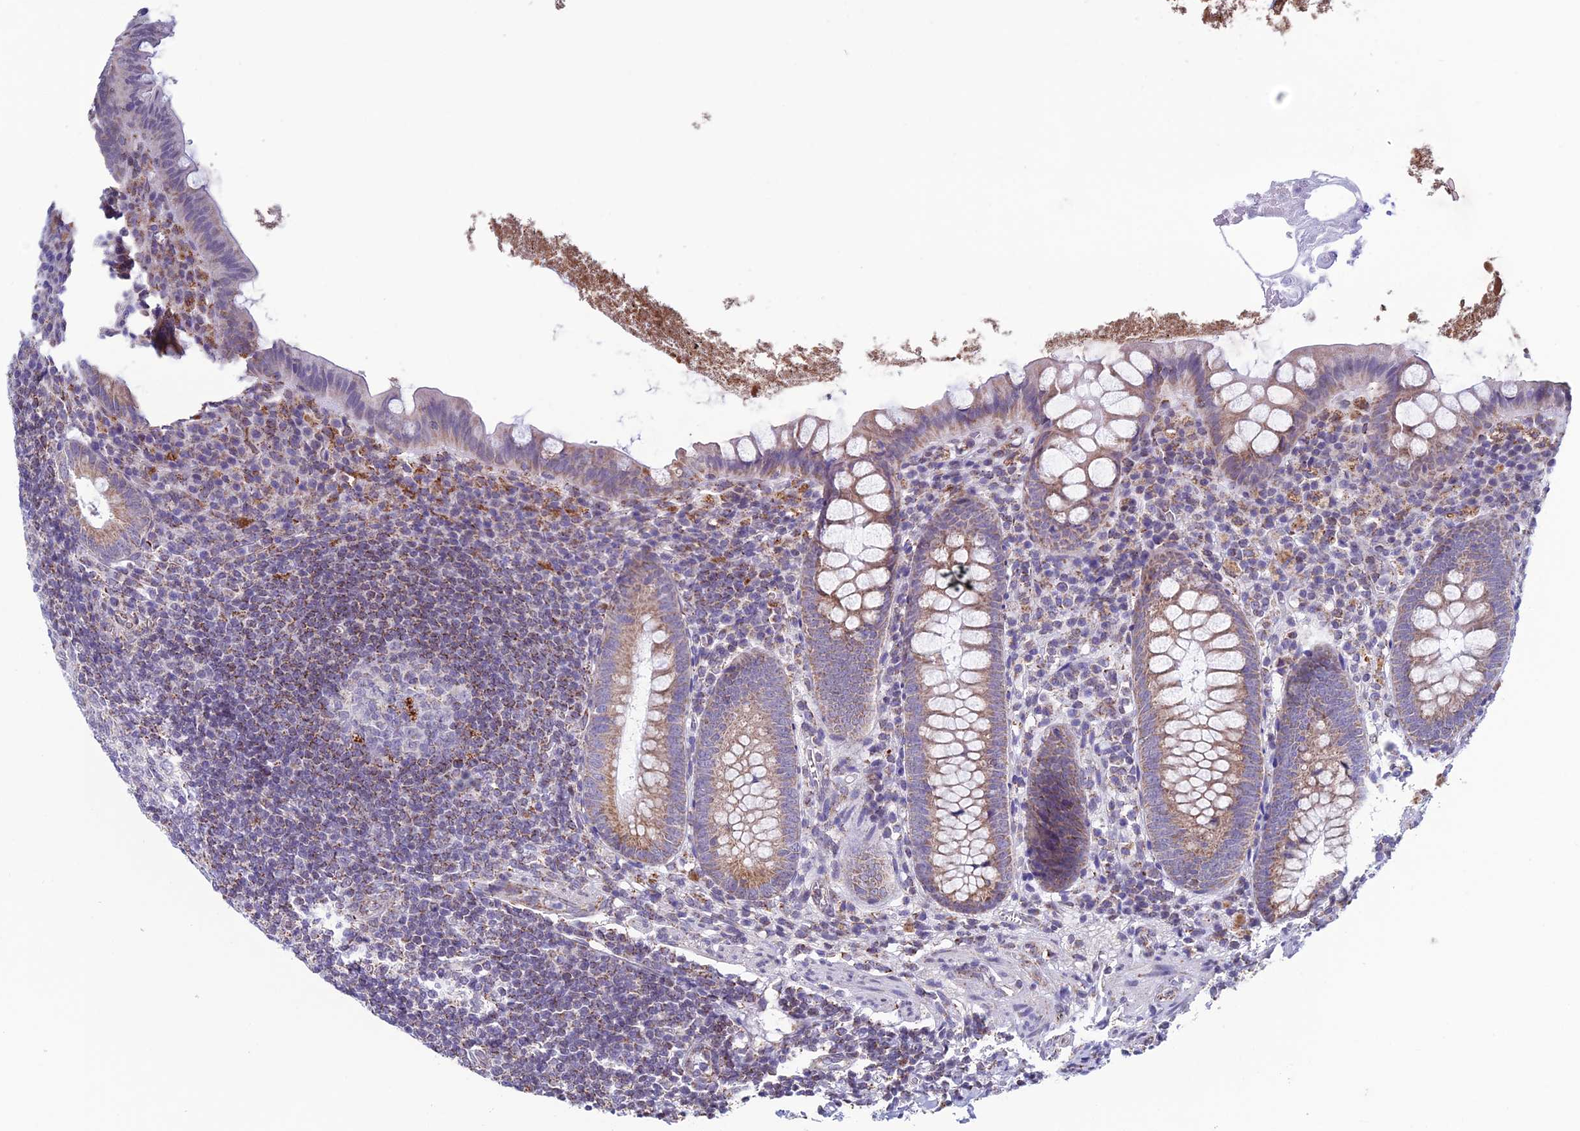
{"staining": {"intensity": "moderate", "quantity": ">75%", "location": "cytoplasmic/membranous"}, "tissue": "appendix", "cell_type": "Glandular cells", "image_type": "normal", "snomed": [{"axis": "morphology", "description": "Normal tissue, NOS"}, {"axis": "topography", "description": "Appendix"}], "caption": "Brown immunohistochemical staining in benign appendix displays moderate cytoplasmic/membranous staining in about >75% of glandular cells.", "gene": "ZNG1A", "patient": {"sex": "female", "age": 51}}